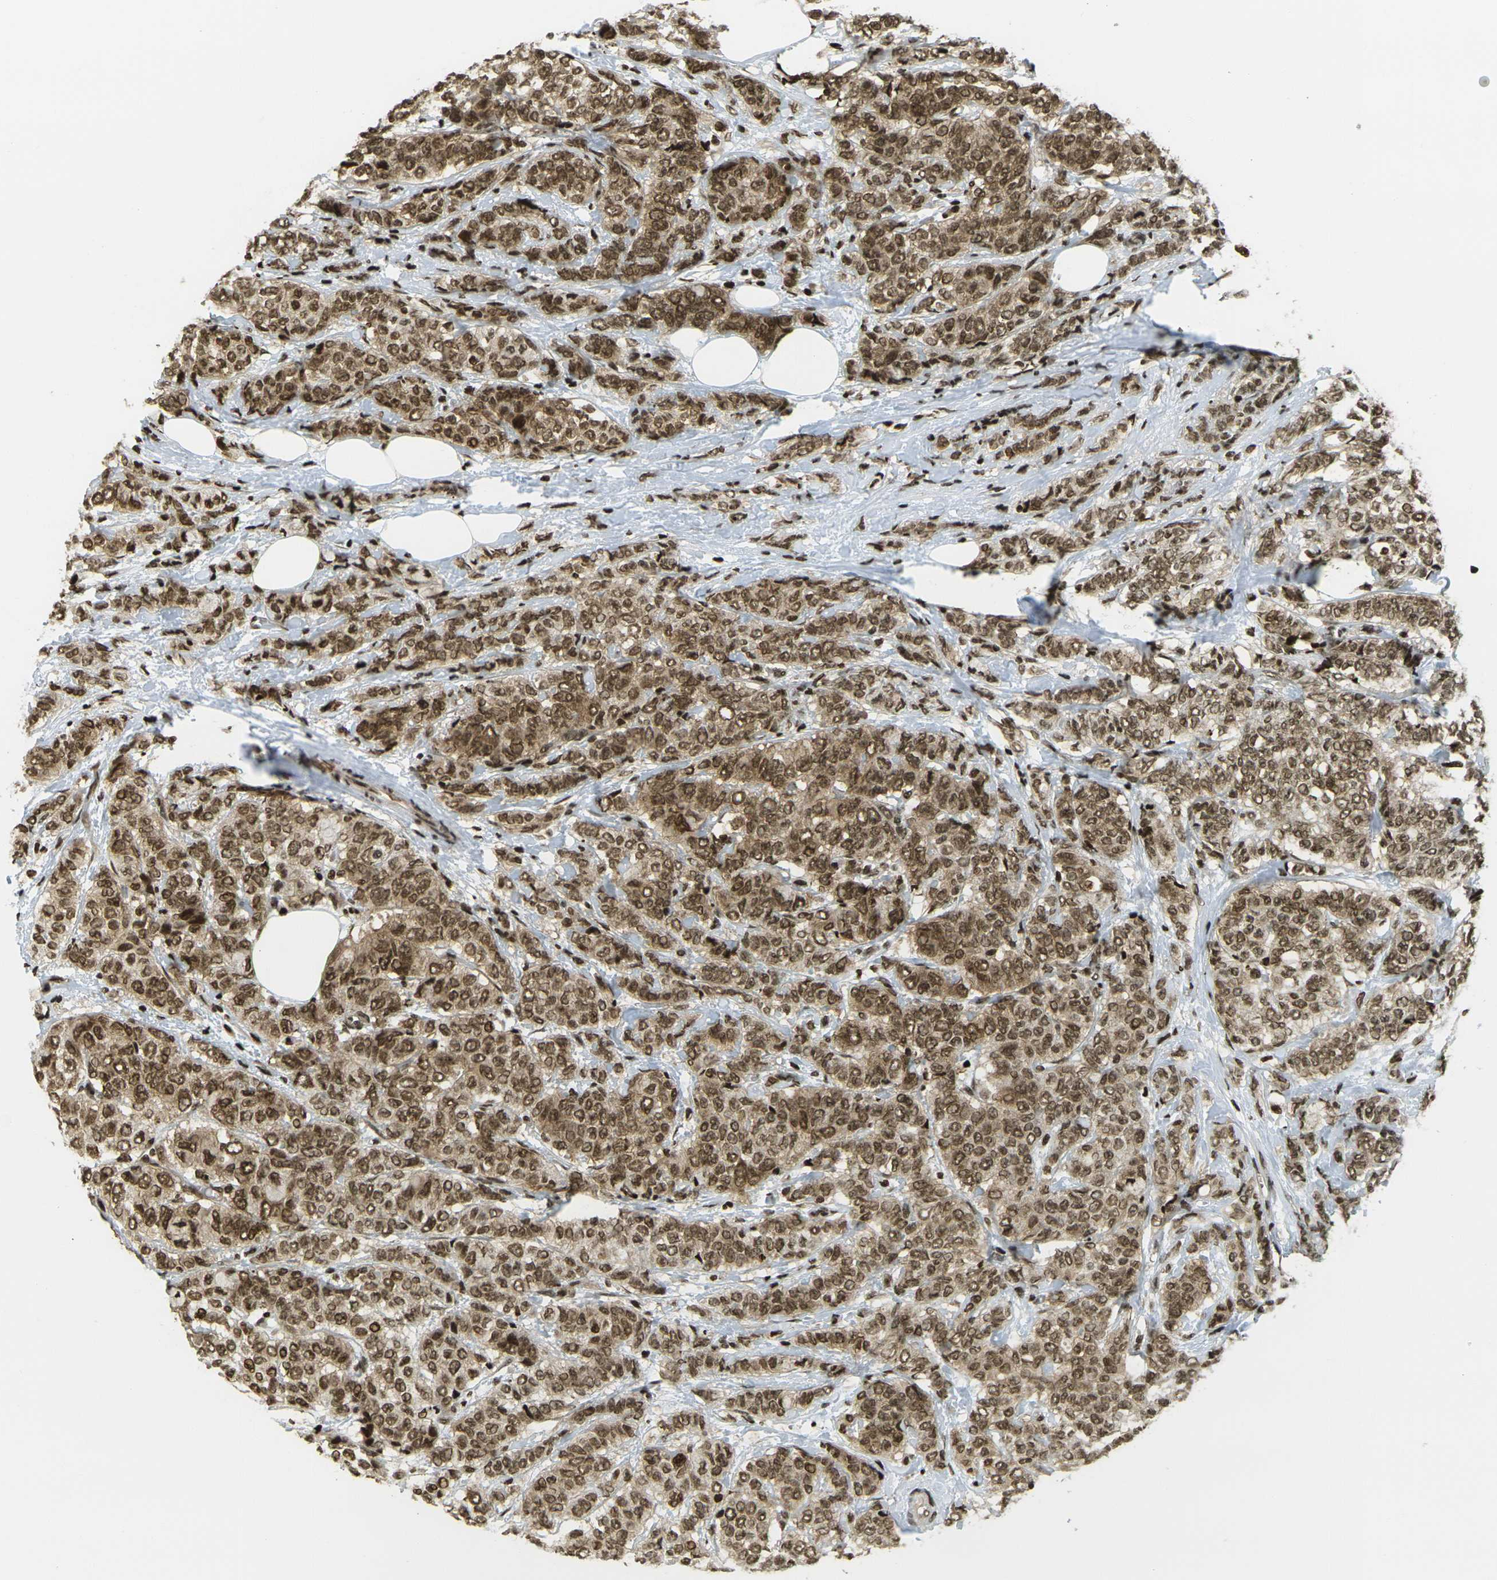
{"staining": {"intensity": "moderate", "quantity": ">75%", "location": "cytoplasmic/membranous,nuclear"}, "tissue": "breast cancer", "cell_type": "Tumor cells", "image_type": "cancer", "snomed": [{"axis": "morphology", "description": "Lobular carcinoma"}, {"axis": "topography", "description": "Breast"}], "caption": "Breast cancer (lobular carcinoma) stained with DAB immunohistochemistry (IHC) displays medium levels of moderate cytoplasmic/membranous and nuclear positivity in about >75% of tumor cells.", "gene": "RUVBL2", "patient": {"sex": "female", "age": 60}}